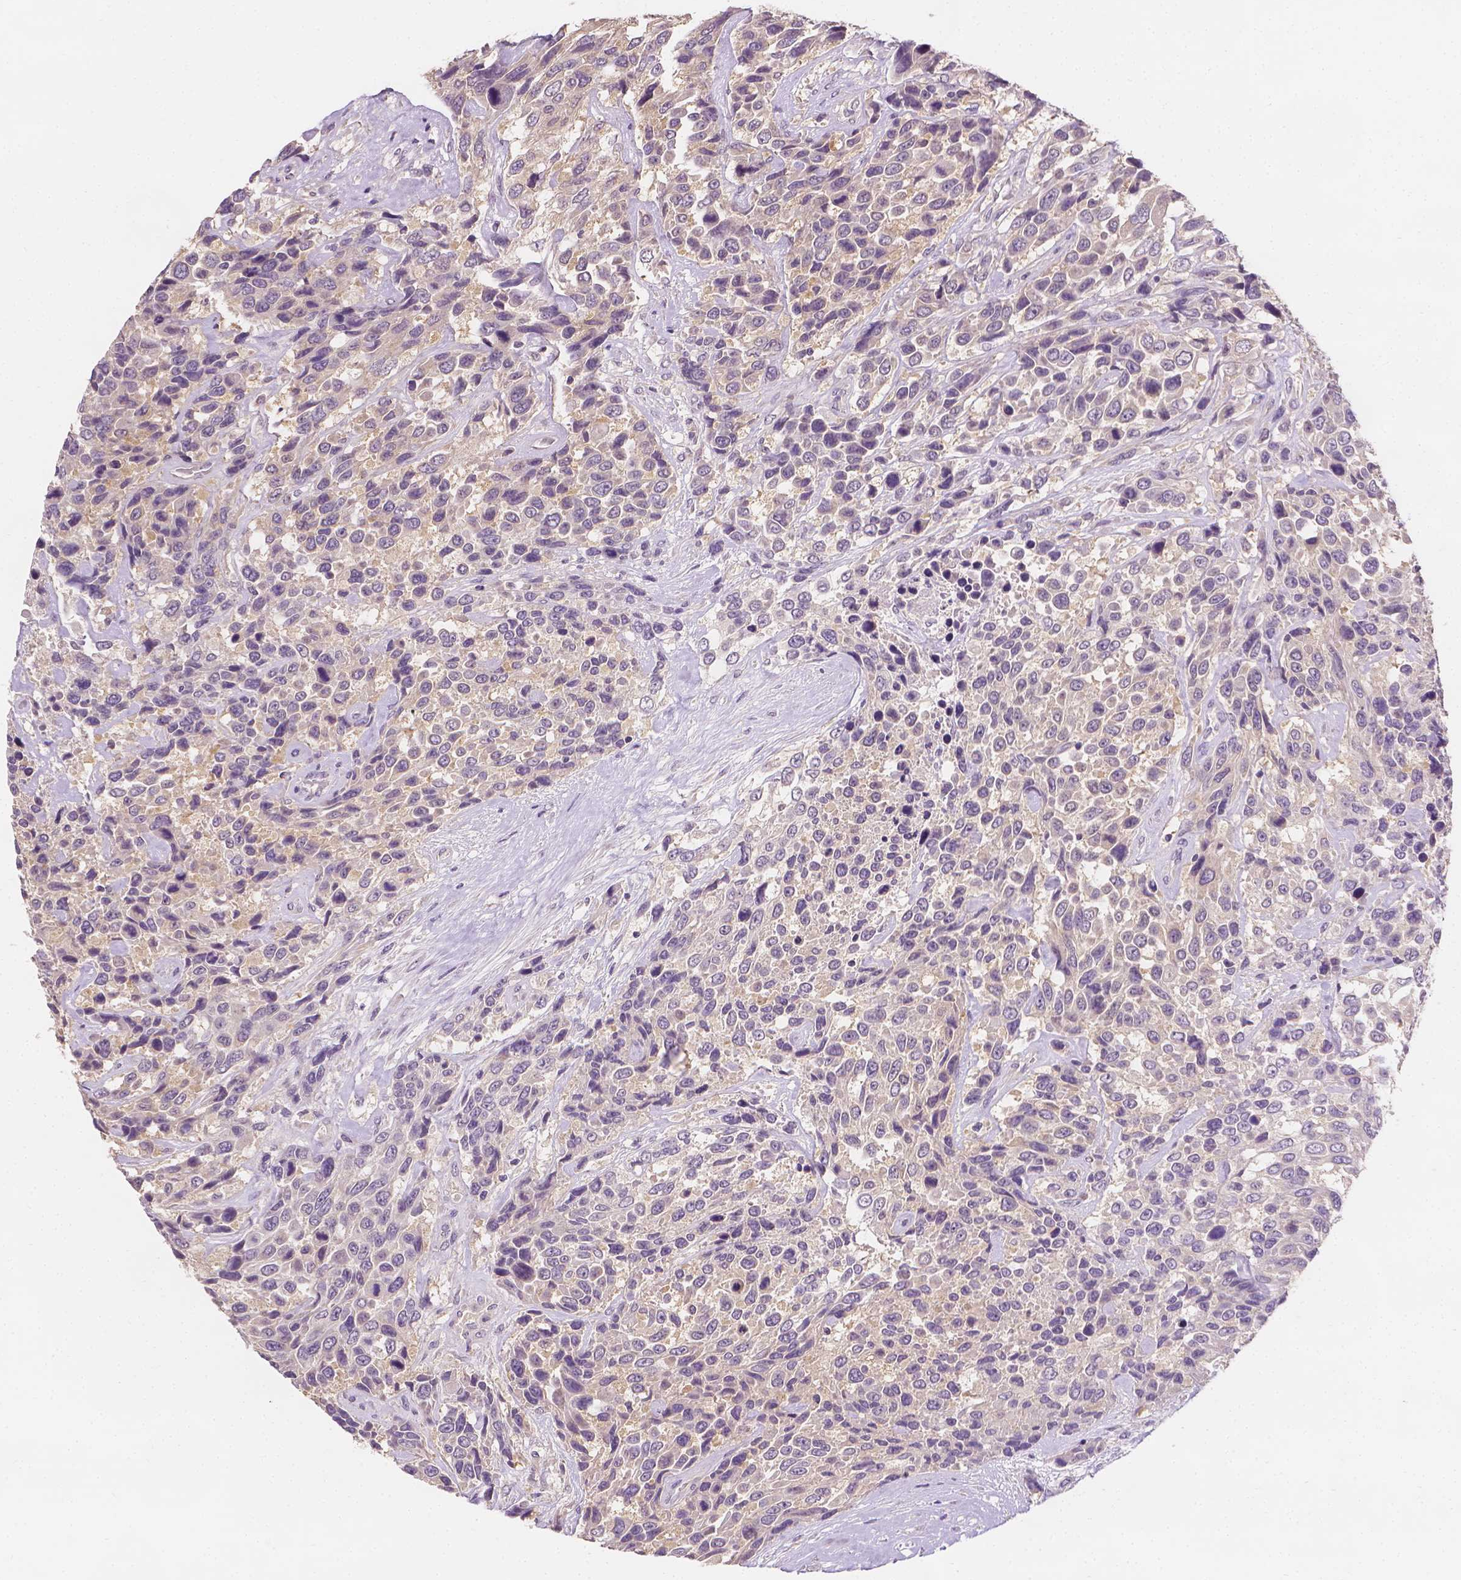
{"staining": {"intensity": "negative", "quantity": "none", "location": "none"}, "tissue": "urothelial cancer", "cell_type": "Tumor cells", "image_type": "cancer", "snomed": [{"axis": "morphology", "description": "Urothelial carcinoma, High grade"}, {"axis": "topography", "description": "Urinary bladder"}], "caption": "An immunohistochemistry (IHC) image of high-grade urothelial carcinoma is shown. There is no staining in tumor cells of high-grade urothelial carcinoma.", "gene": "FASN", "patient": {"sex": "female", "age": 70}}